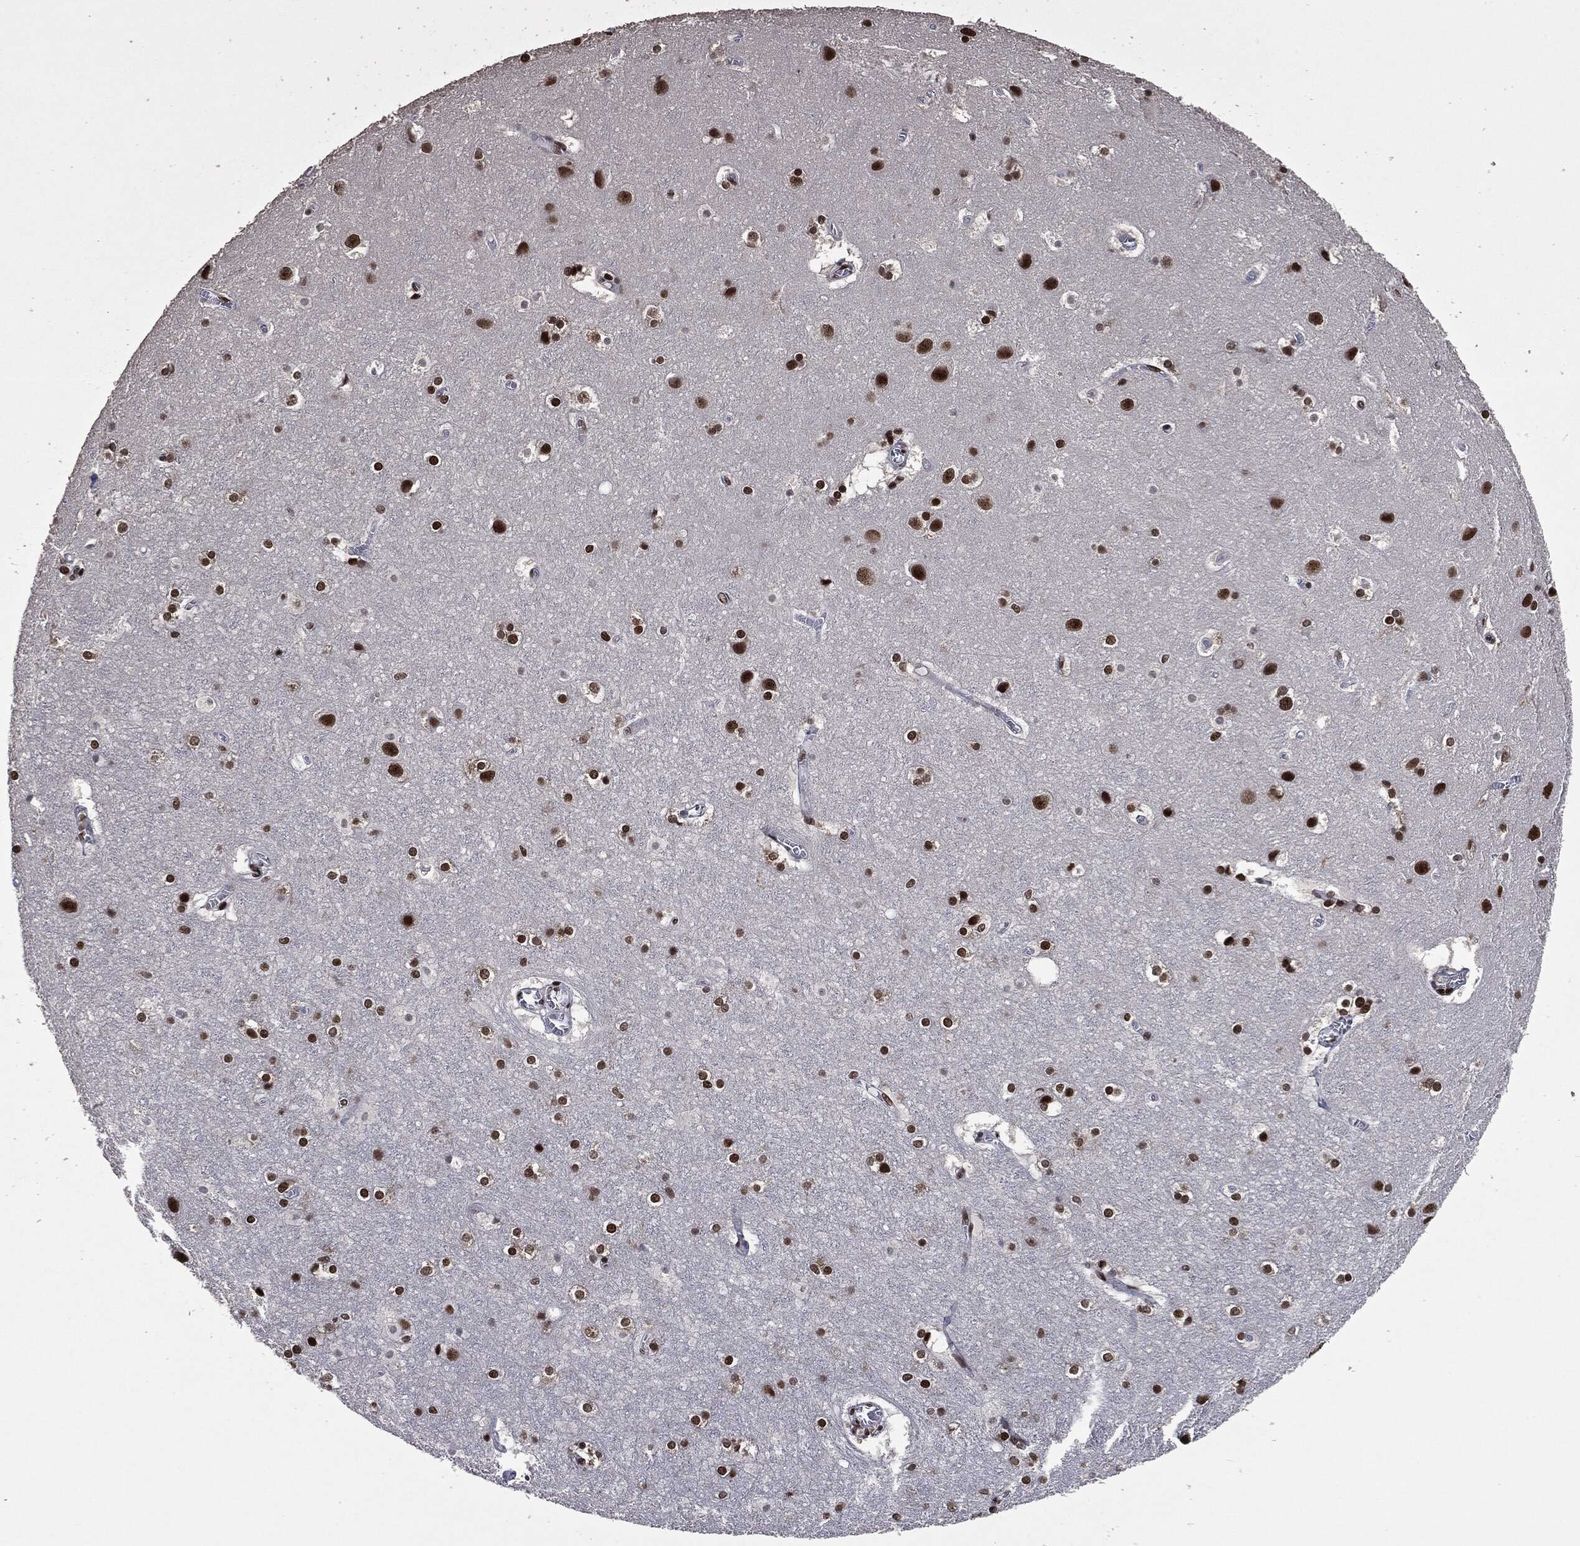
{"staining": {"intensity": "strong", "quantity": ">75%", "location": "nuclear"}, "tissue": "cerebral cortex", "cell_type": "Endothelial cells", "image_type": "normal", "snomed": [{"axis": "morphology", "description": "Normal tissue, NOS"}, {"axis": "topography", "description": "Cerebral cortex"}], "caption": "Immunohistochemical staining of benign human cerebral cortex demonstrates >75% levels of strong nuclear protein expression in approximately >75% of endothelial cells. (DAB (3,3'-diaminobenzidine) = brown stain, brightfield microscopy at high magnification).", "gene": "MSH2", "patient": {"sex": "male", "age": 59}}